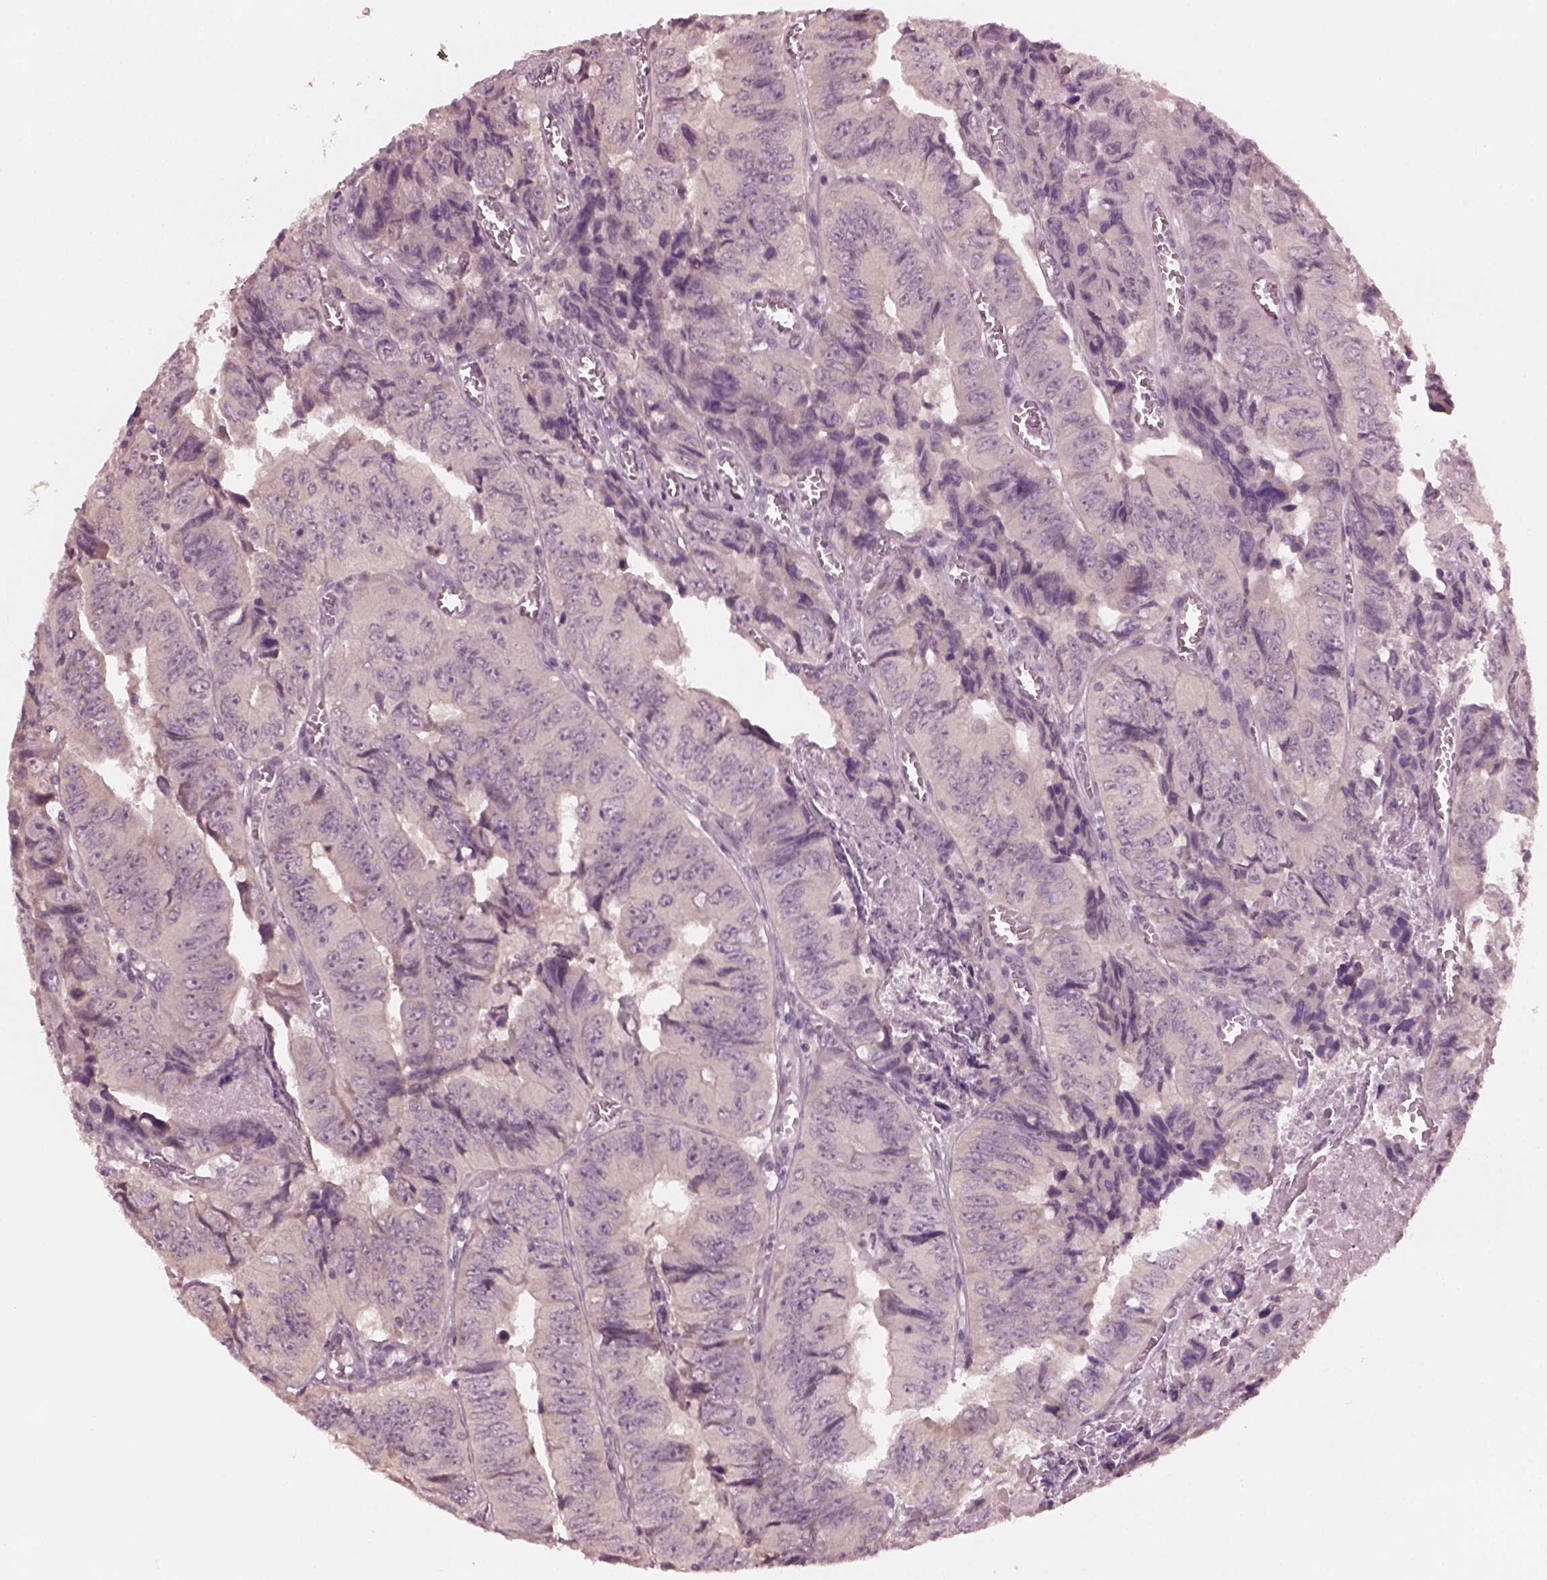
{"staining": {"intensity": "negative", "quantity": "none", "location": "none"}, "tissue": "colorectal cancer", "cell_type": "Tumor cells", "image_type": "cancer", "snomed": [{"axis": "morphology", "description": "Adenocarcinoma, NOS"}, {"axis": "topography", "description": "Colon"}], "caption": "A histopathology image of human colorectal cancer is negative for staining in tumor cells. (DAB immunohistochemistry, high magnification).", "gene": "RGS7", "patient": {"sex": "female", "age": 84}}